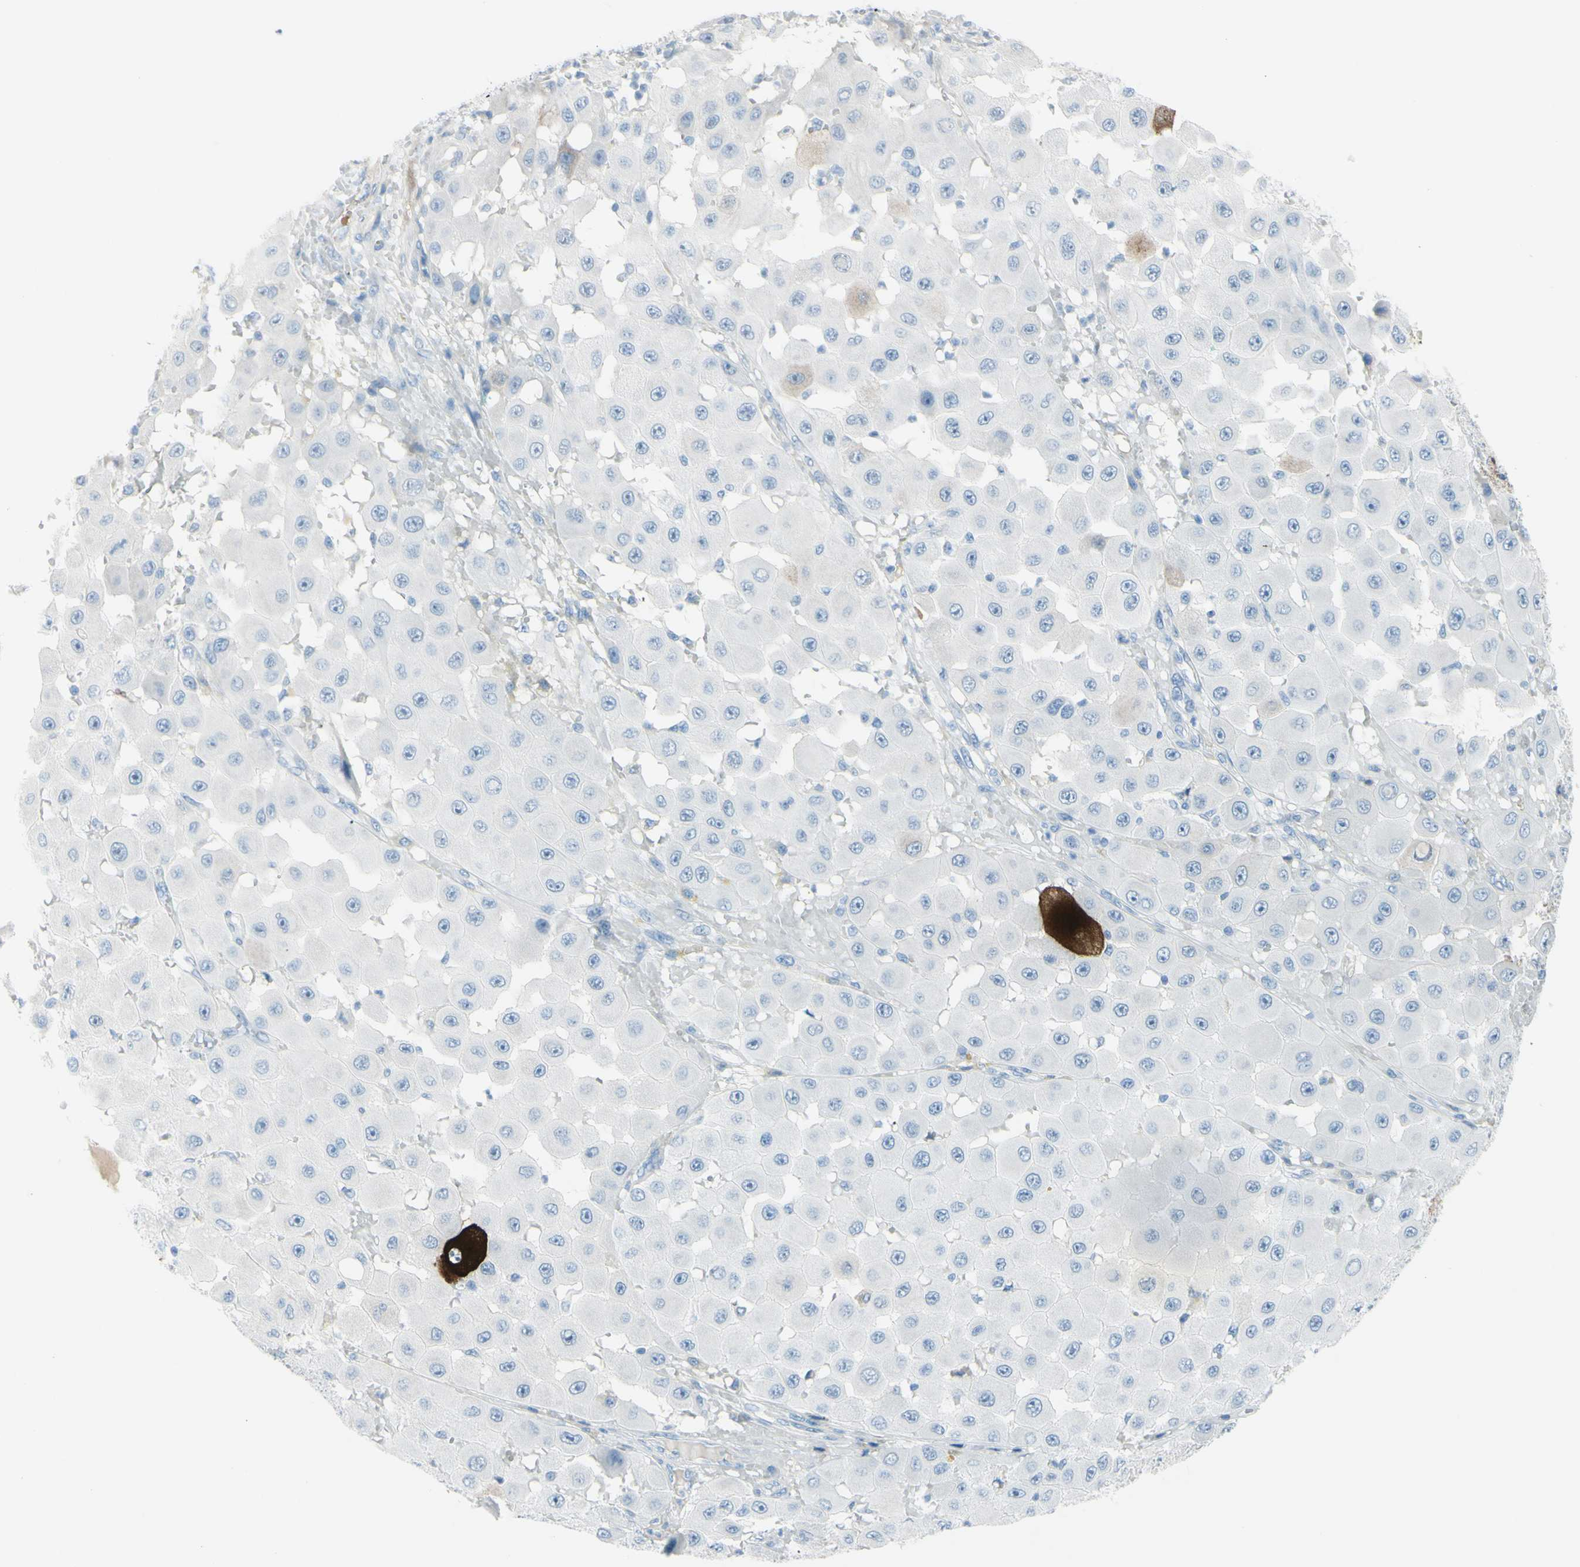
{"staining": {"intensity": "negative", "quantity": "none", "location": "none"}, "tissue": "melanoma", "cell_type": "Tumor cells", "image_type": "cancer", "snomed": [{"axis": "morphology", "description": "Malignant melanoma, NOS"}, {"axis": "topography", "description": "Skin"}], "caption": "A micrograph of melanoma stained for a protein reveals no brown staining in tumor cells.", "gene": "TFPI2", "patient": {"sex": "female", "age": 81}}